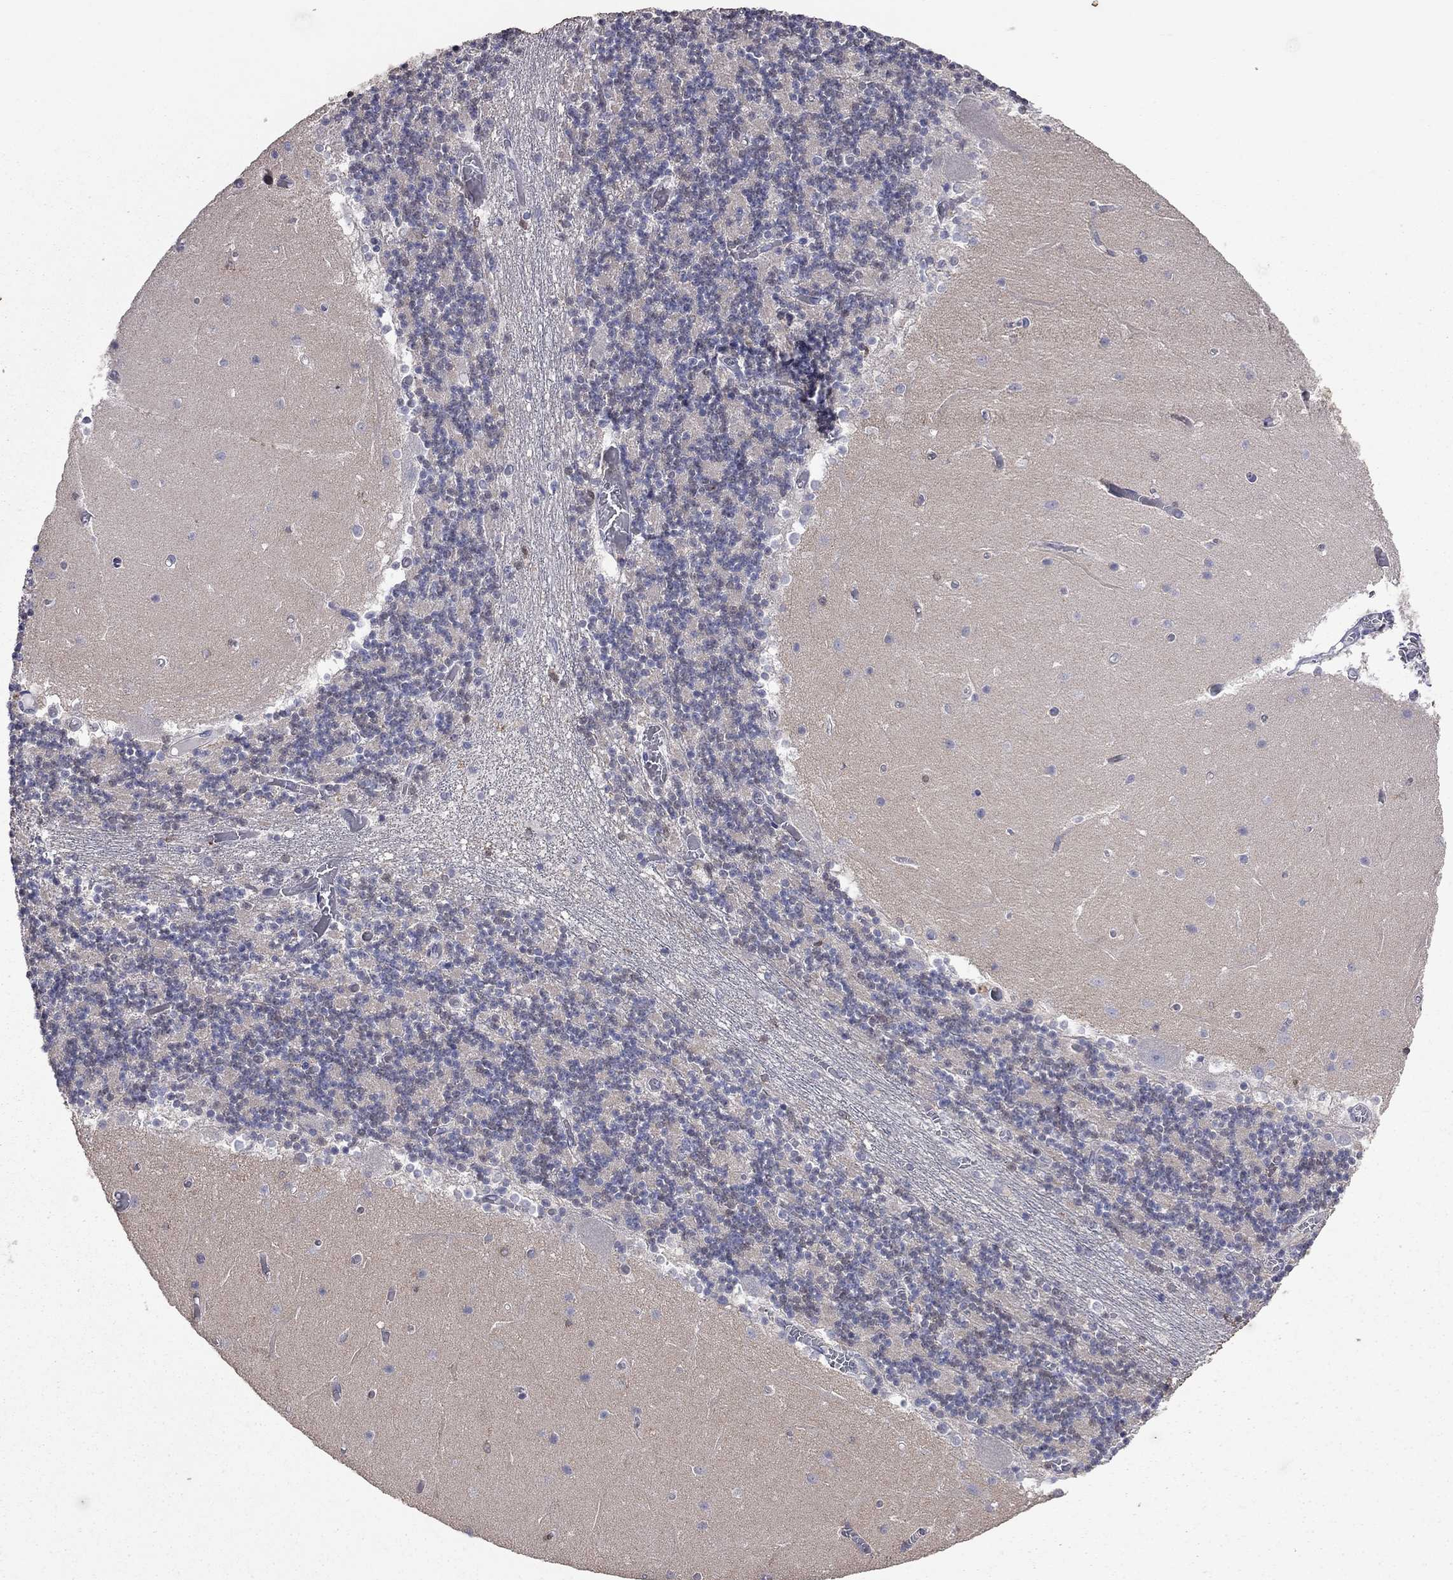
{"staining": {"intensity": "negative", "quantity": "none", "location": "none"}, "tissue": "cerebellum", "cell_type": "Cells in granular layer", "image_type": "normal", "snomed": [{"axis": "morphology", "description": "Normal tissue, NOS"}, {"axis": "topography", "description": "Cerebellum"}], "caption": "There is no significant expression in cells in granular layer of cerebellum. The staining was performed using DAB to visualize the protein expression in brown, while the nuclei were stained in blue with hematoxylin (Magnification: 20x).", "gene": "ENSG00000288520", "patient": {"sex": "female", "age": 28}}